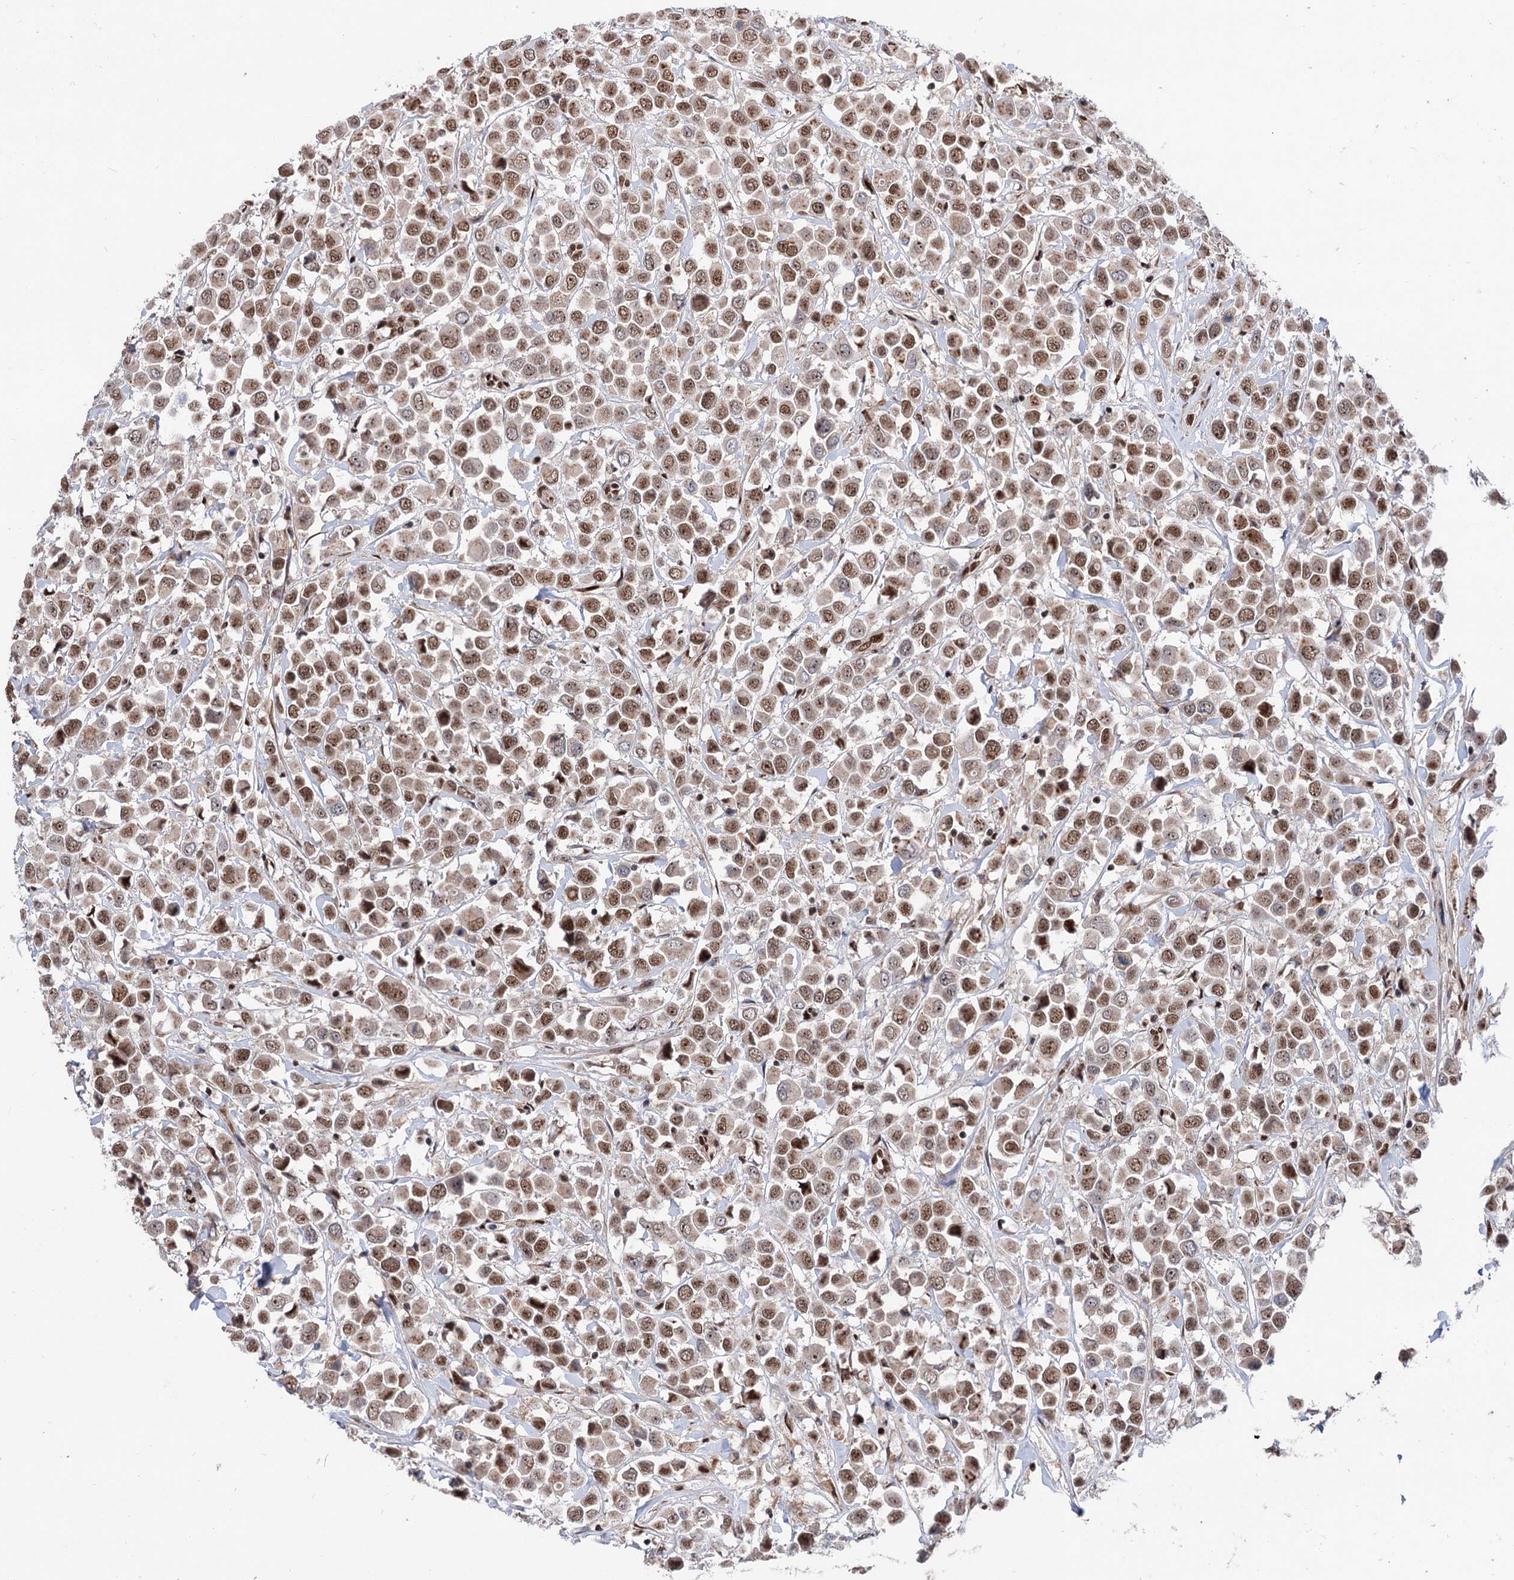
{"staining": {"intensity": "moderate", "quantity": ">75%", "location": "nuclear"}, "tissue": "breast cancer", "cell_type": "Tumor cells", "image_type": "cancer", "snomed": [{"axis": "morphology", "description": "Duct carcinoma"}, {"axis": "topography", "description": "Breast"}], "caption": "Moderate nuclear positivity is identified in about >75% of tumor cells in breast cancer (infiltrating ductal carcinoma).", "gene": "MAML1", "patient": {"sex": "female", "age": 61}}